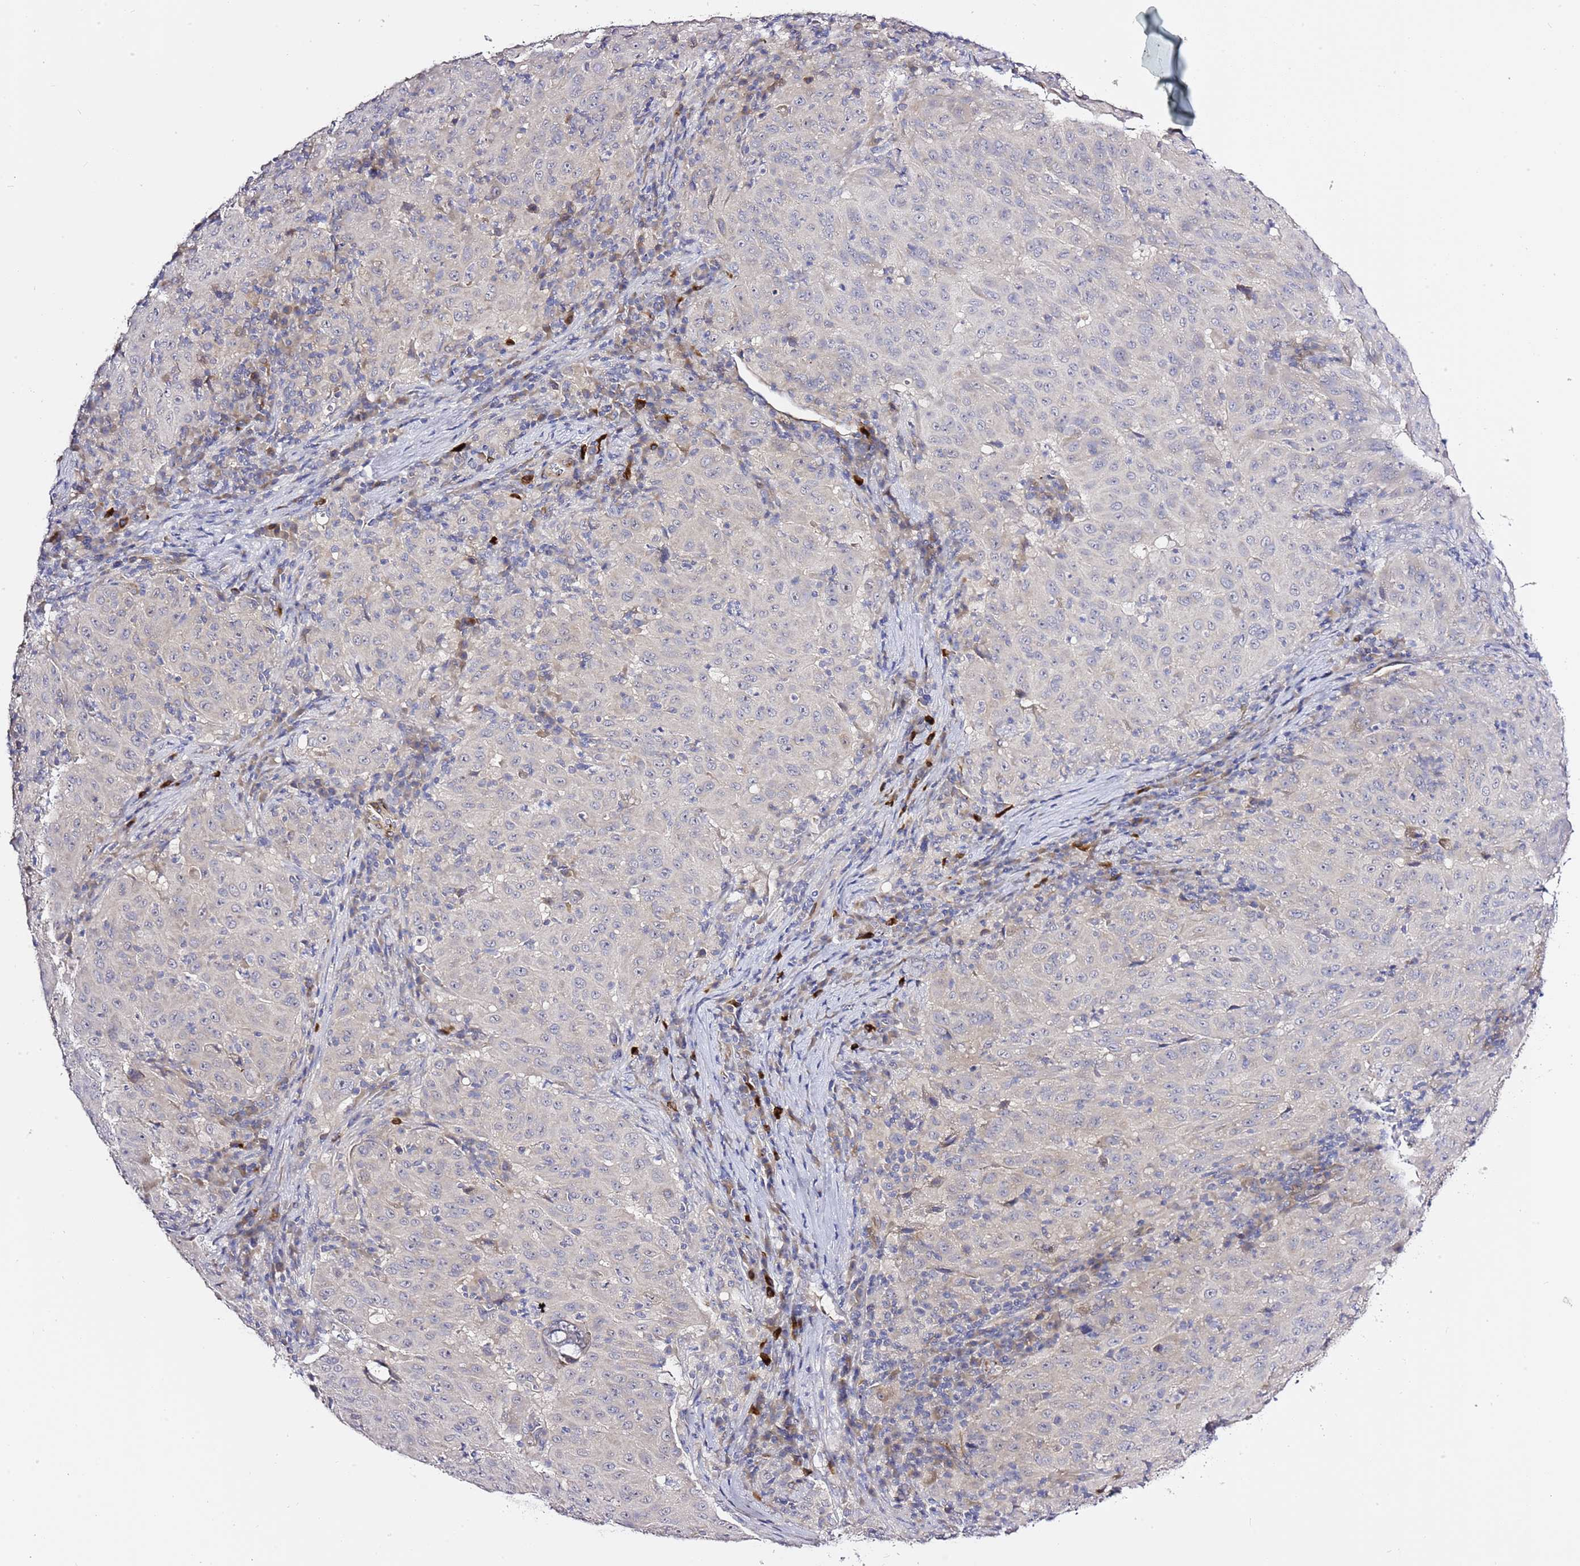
{"staining": {"intensity": "negative", "quantity": "none", "location": "none"}, "tissue": "pancreatic cancer", "cell_type": "Tumor cells", "image_type": "cancer", "snomed": [{"axis": "morphology", "description": "Adenocarcinoma, NOS"}, {"axis": "topography", "description": "Pancreas"}], "caption": "This is an IHC photomicrograph of human pancreatic cancer. There is no positivity in tumor cells.", "gene": "RFK", "patient": {"sex": "male", "age": 63}}